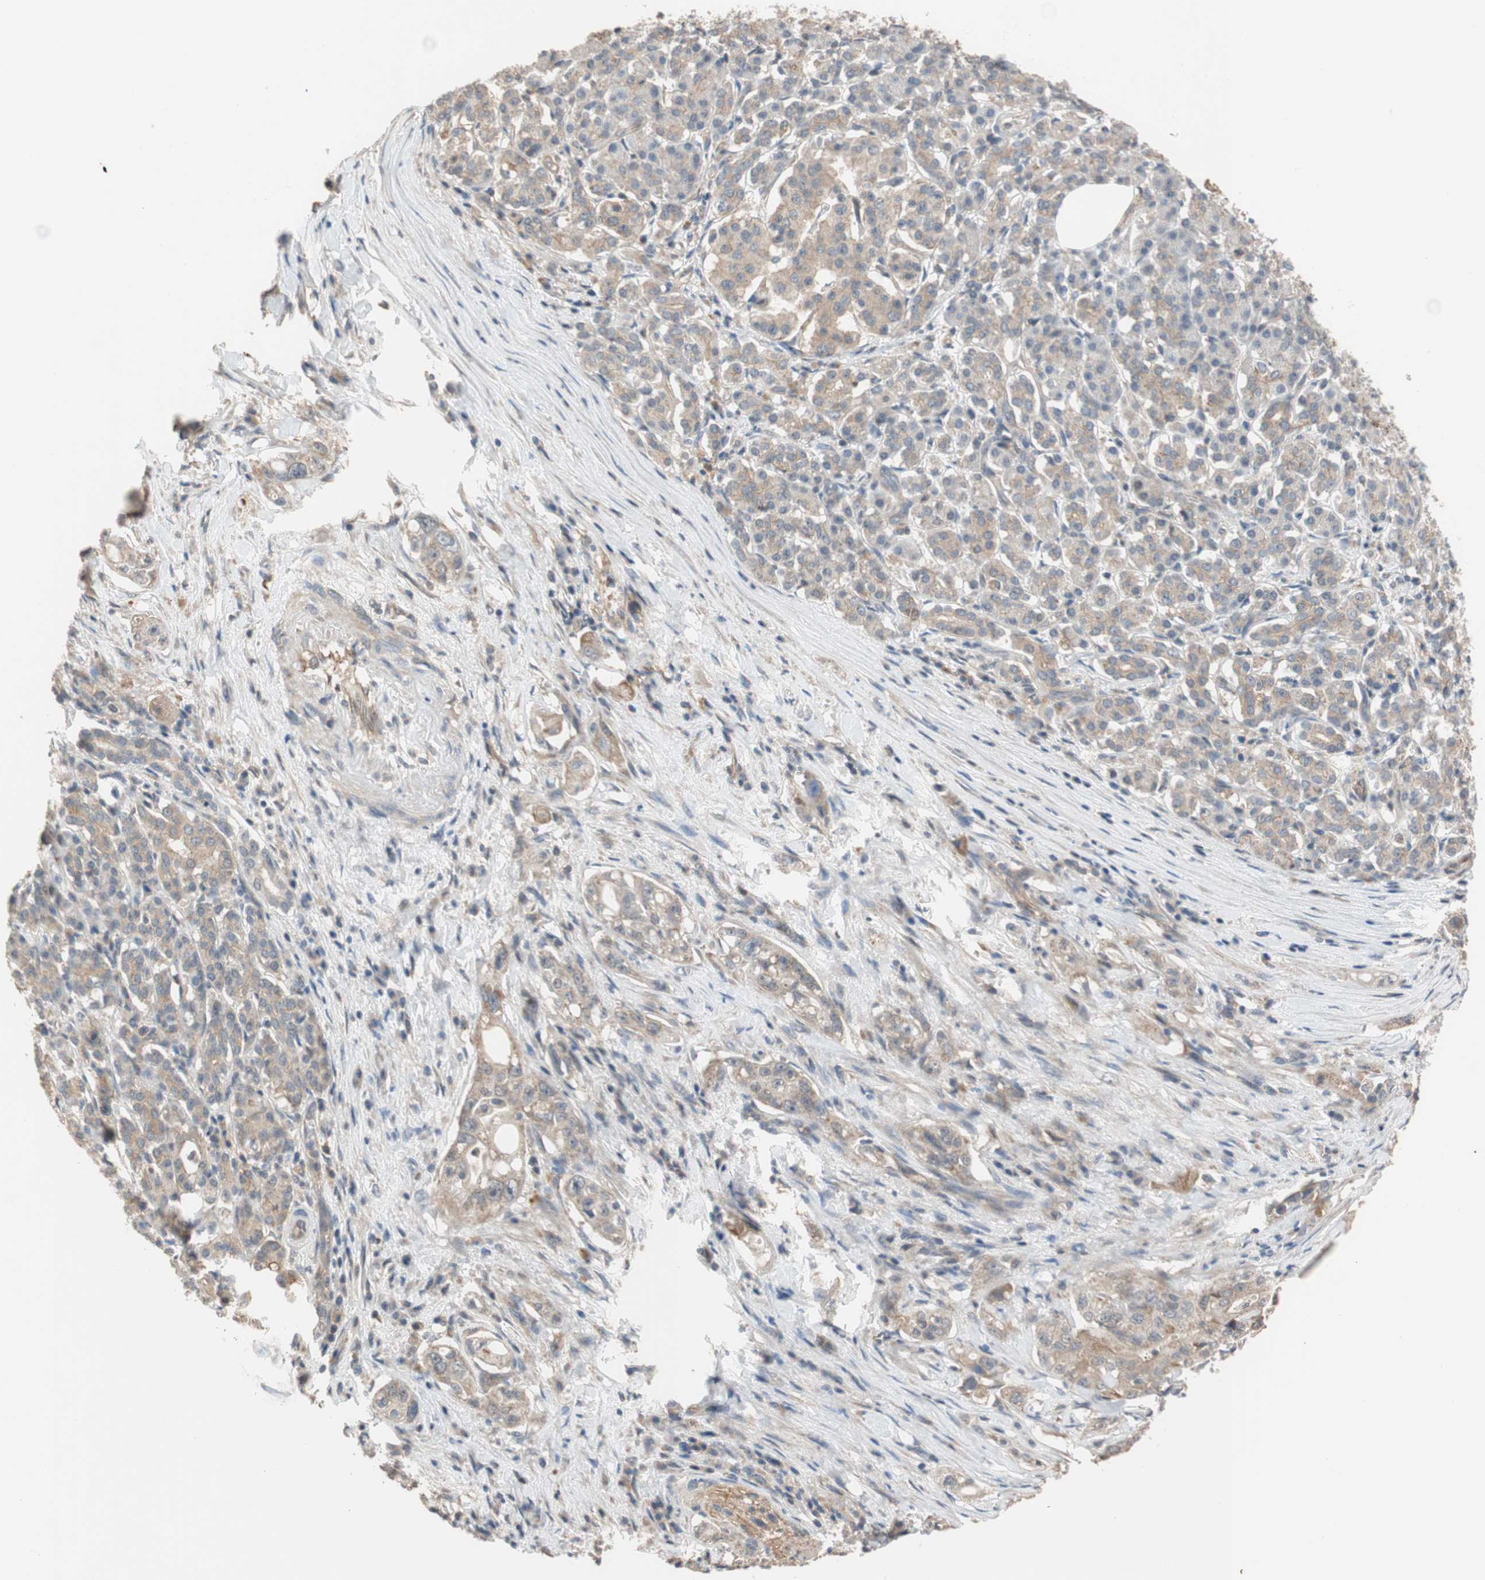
{"staining": {"intensity": "moderate", "quantity": ">75%", "location": "cytoplasmic/membranous"}, "tissue": "pancreatic cancer", "cell_type": "Tumor cells", "image_type": "cancer", "snomed": [{"axis": "morphology", "description": "Normal tissue, NOS"}, {"axis": "topography", "description": "Pancreas"}], "caption": "A high-resolution micrograph shows IHC staining of pancreatic cancer, which exhibits moderate cytoplasmic/membranous positivity in about >75% of tumor cells.", "gene": "MAP4K2", "patient": {"sex": "male", "age": 42}}